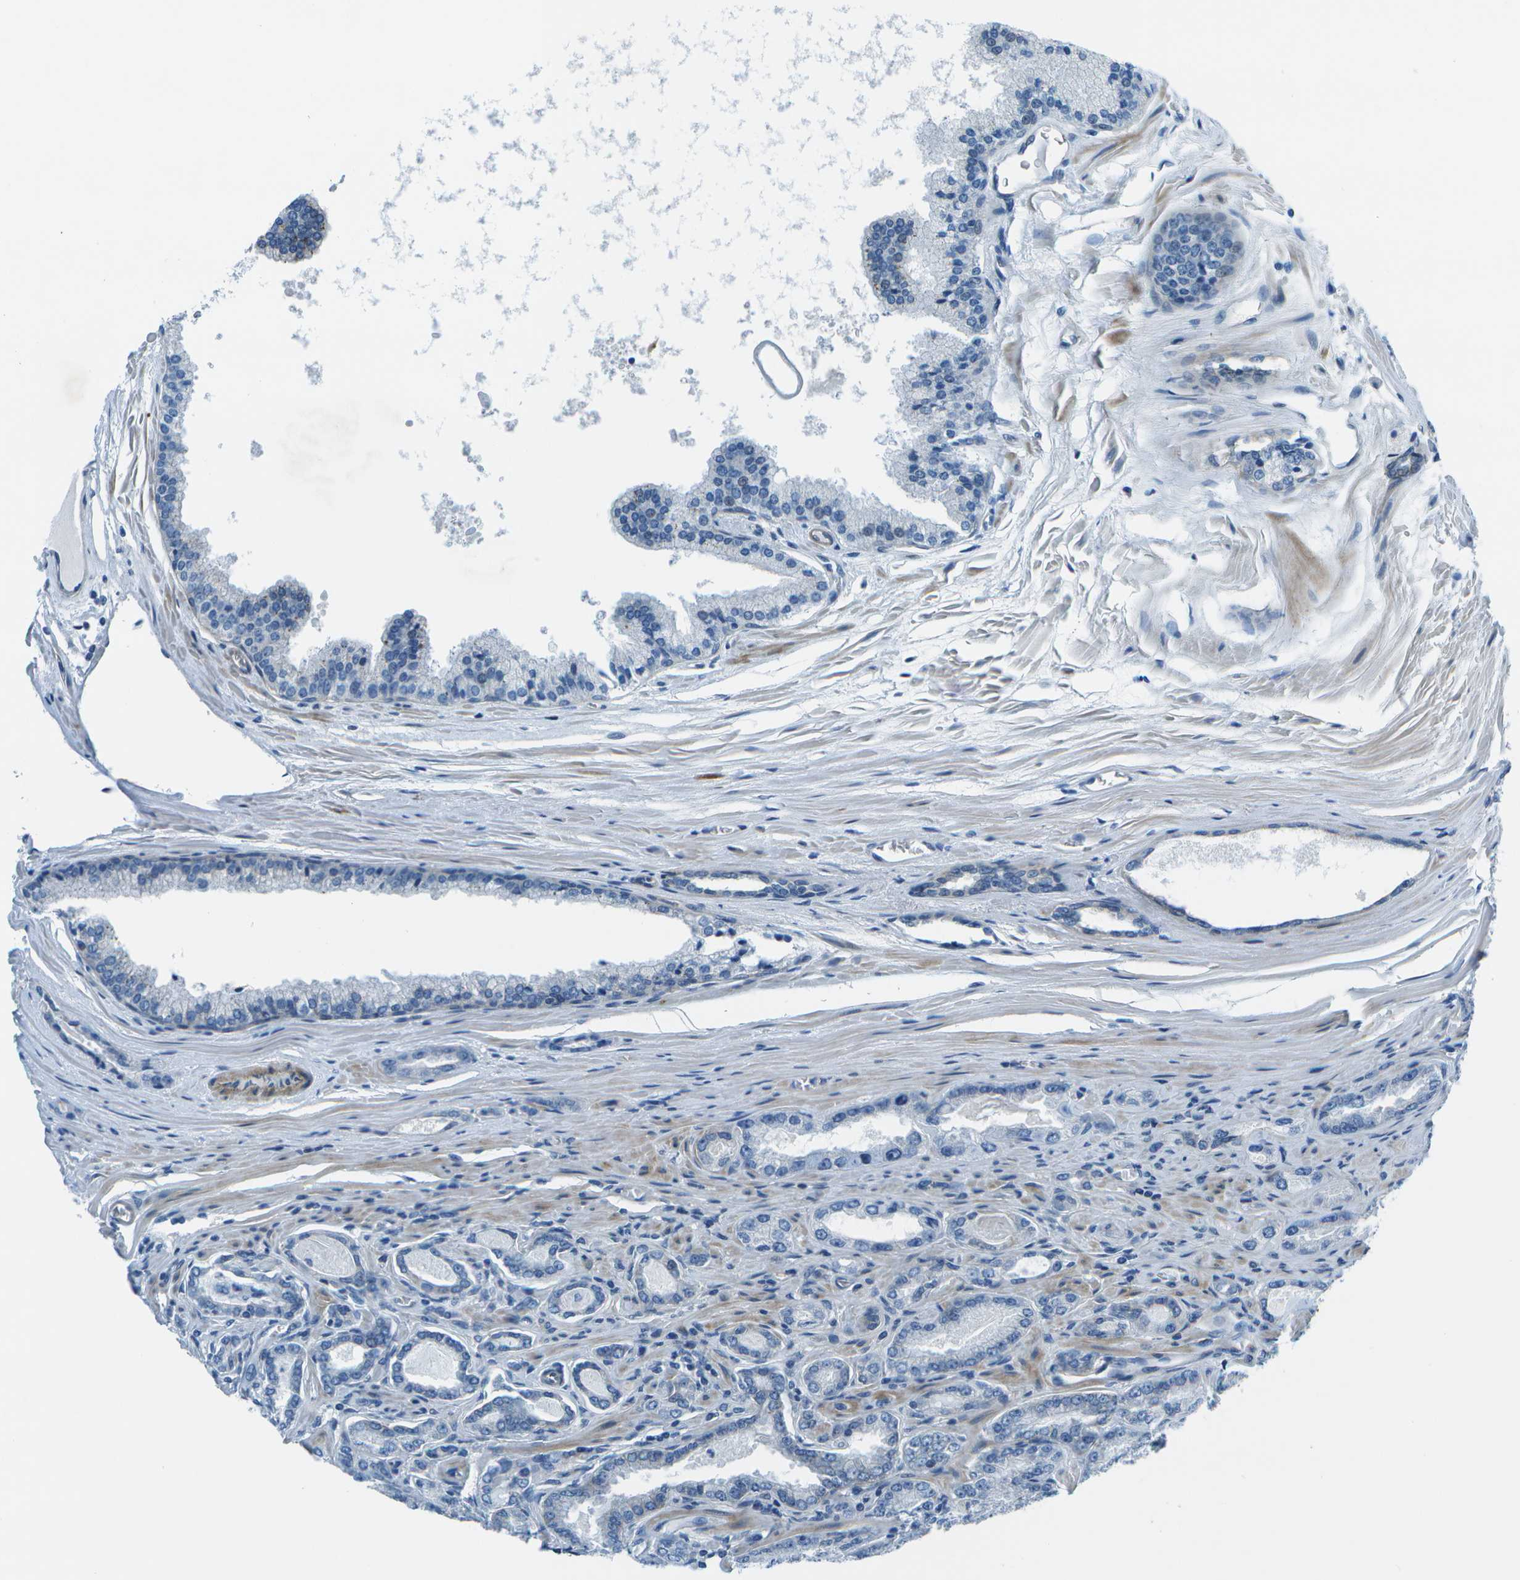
{"staining": {"intensity": "negative", "quantity": "none", "location": "none"}, "tissue": "prostate cancer", "cell_type": "Tumor cells", "image_type": "cancer", "snomed": [{"axis": "morphology", "description": "Adenocarcinoma, High grade"}, {"axis": "topography", "description": "Prostate"}], "caption": "Tumor cells show no significant expression in high-grade adenocarcinoma (prostate). (DAB (3,3'-diaminobenzidine) IHC visualized using brightfield microscopy, high magnification).", "gene": "SORBS3", "patient": {"sex": "male", "age": 65}}